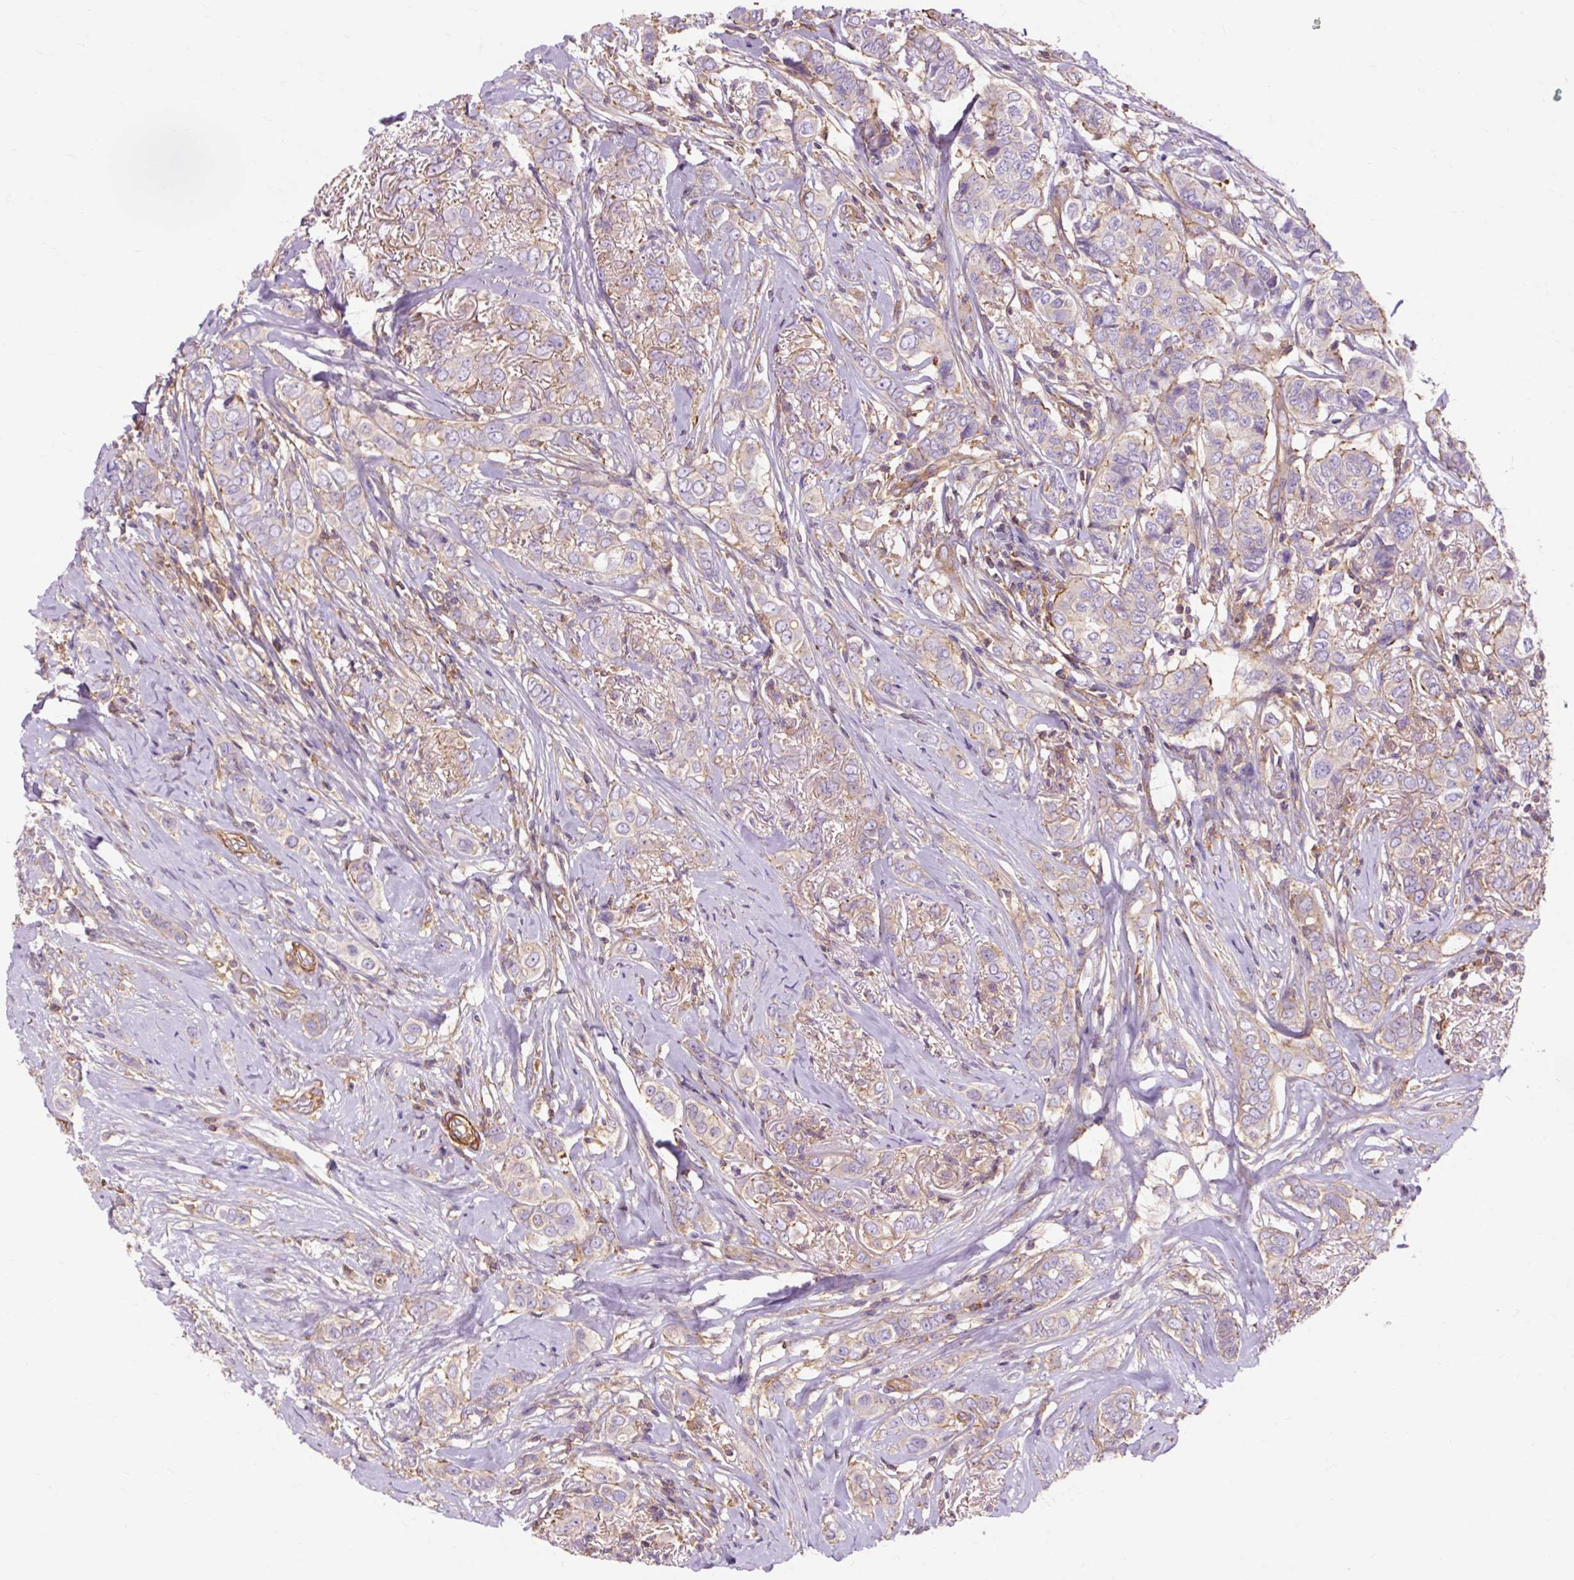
{"staining": {"intensity": "weak", "quantity": "25%-75%", "location": "cytoplasmic/membranous"}, "tissue": "breast cancer", "cell_type": "Tumor cells", "image_type": "cancer", "snomed": [{"axis": "morphology", "description": "Lobular carcinoma"}, {"axis": "topography", "description": "Breast"}], "caption": "This photomicrograph demonstrates IHC staining of breast cancer, with low weak cytoplasmic/membranous expression in approximately 25%-75% of tumor cells.", "gene": "TBC1D2B", "patient": {"sex": "female", "age": 51}}